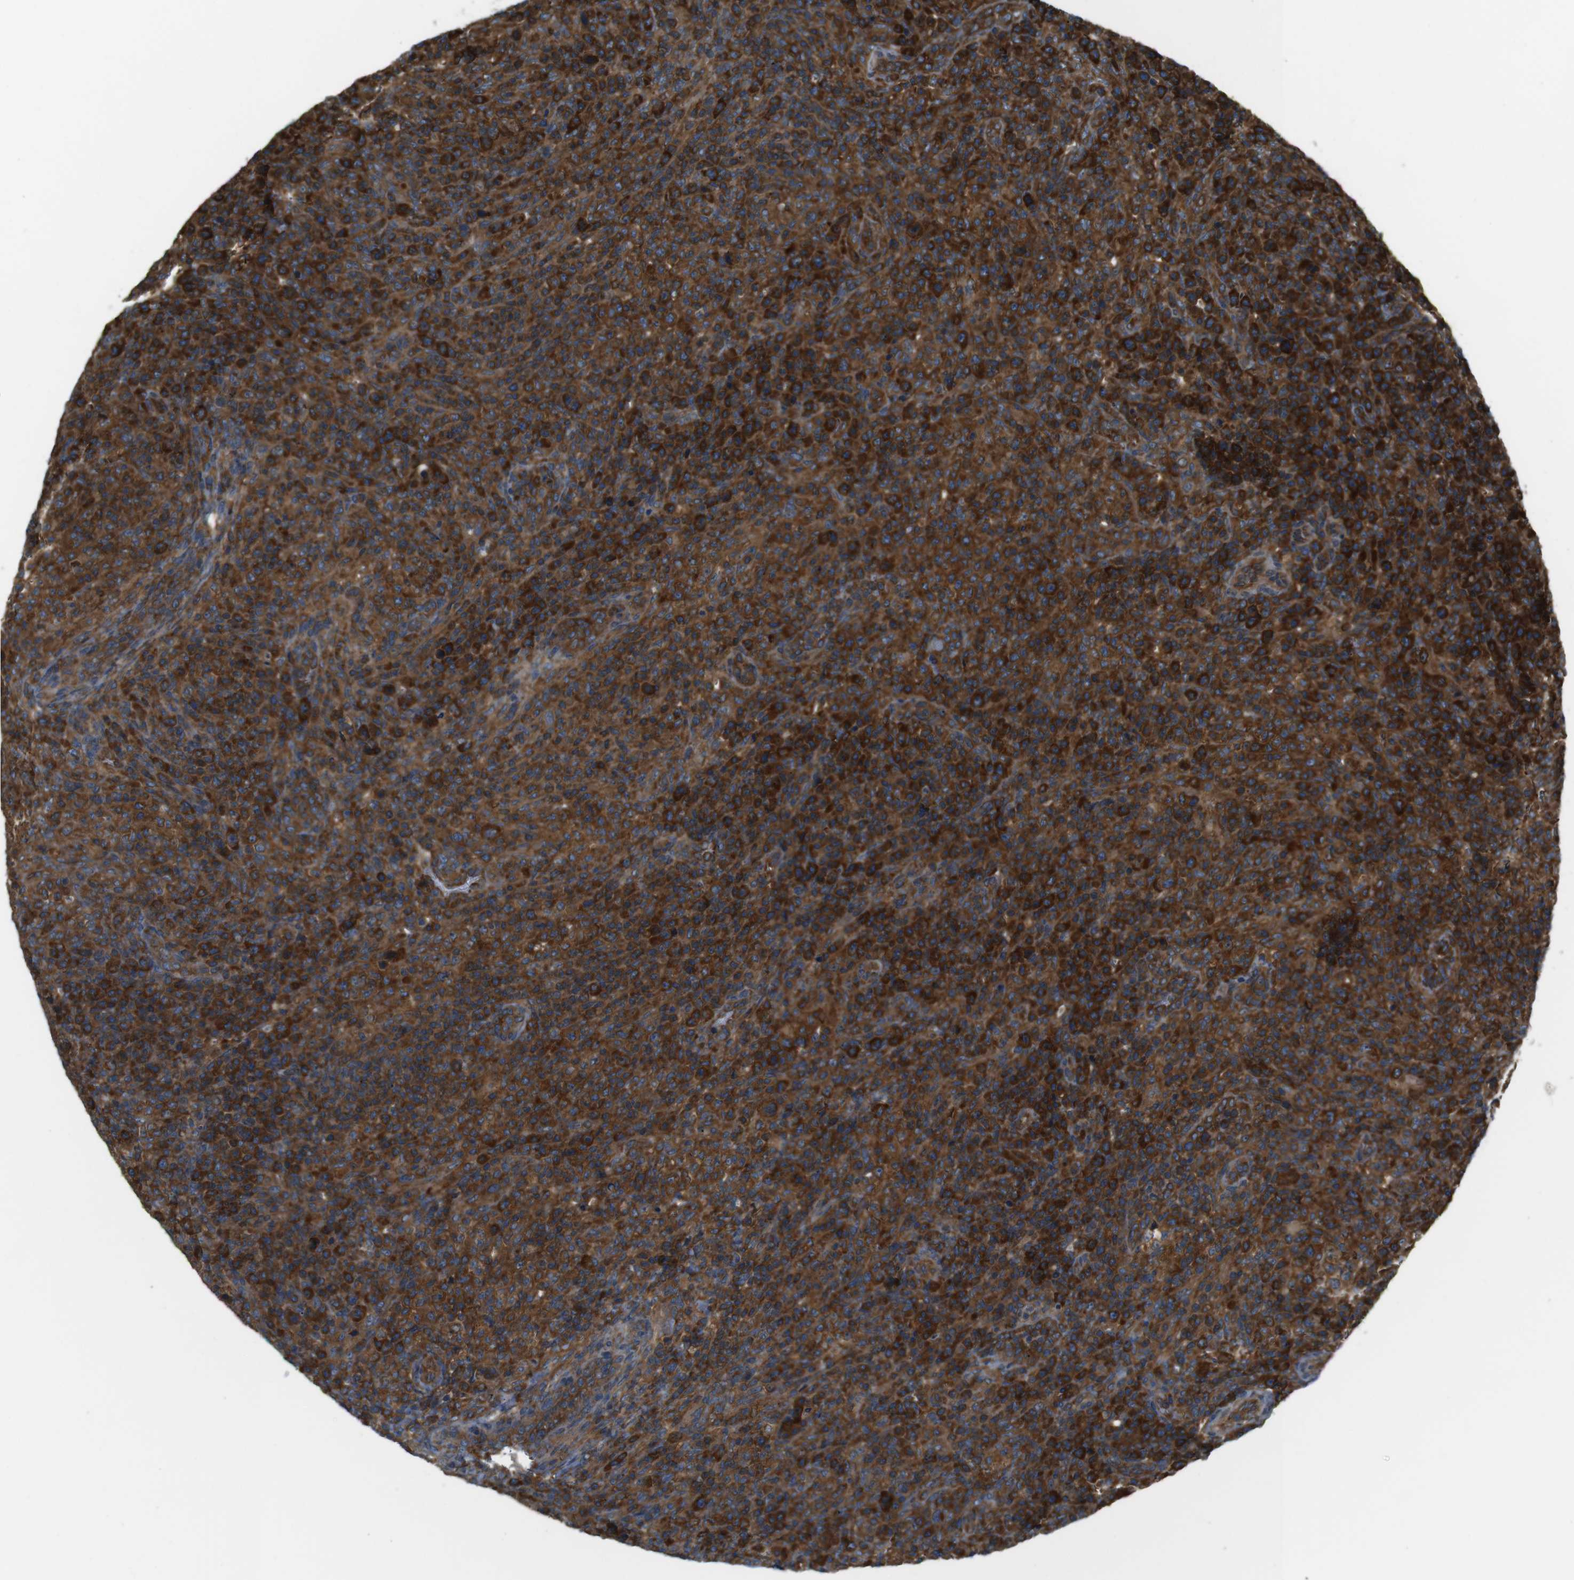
{"staining": {"intensity": "strong", "quantity": ">75%", "location": "cytoplasmic/membranous"}, "tissue": "lymphoma", "cell_type": "Tumor cells", "image_type": "cancer", "snomed": [{"axis": "morphology", "description": "Malignant lymphoma, non-Hodgkin's type, High grade"}, {"axis": "topography", "description": "Lymph node"}], "caption": "A photomicrograph of human malignant lymphoma, non-Hodgkin's type (high-grade) stained for a protein shows strong cytoplasmic/membranous brown staining in tumor cells. The staining is performed using DAB brown chromogen to label protein expression. The nuclei are counter-stained blue using hematoxylin.", "gene": "TSC1", "patient": {"sex": "female", "age": 76}}